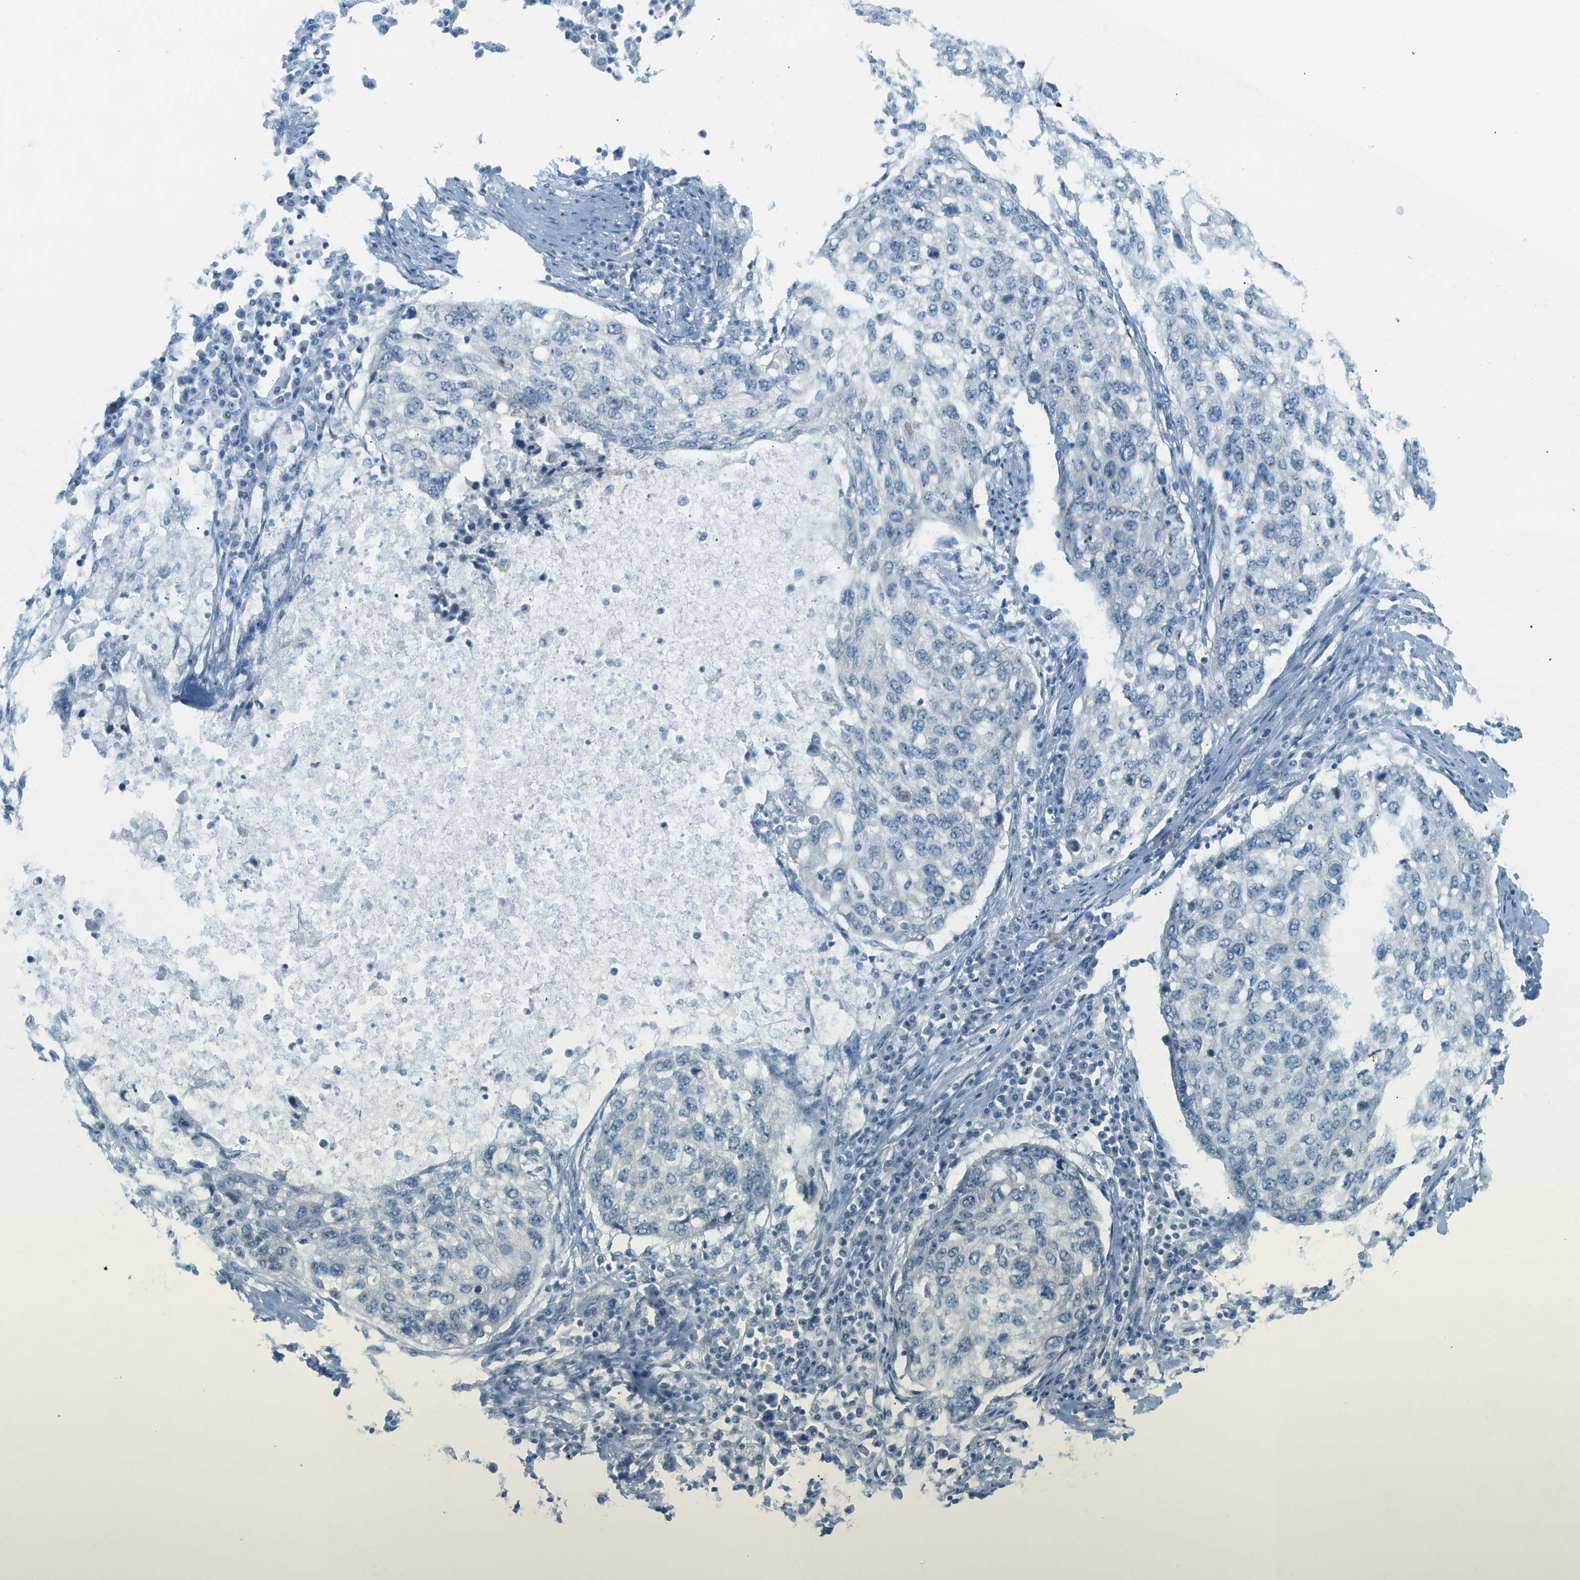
{"staining": {"intensity": "negative", "quantity": "none", "location": "none"}, "tissue": "lung cancer", "cell_type": "Tumor cells", "image_type": "cancer", "snomed": [{"axis": "morphology", "description": "Squamous cell carcinoma, NOS"}, {"axis": "topography", "description": "Lung"}], "caption": "A histopathology image of lung cancer (squamous cell carcinoma) stained for a protein reveals no brown staining in tumor cells.", "gene": "SMYD5", "patient": {"sex": "female", "age": 63}}